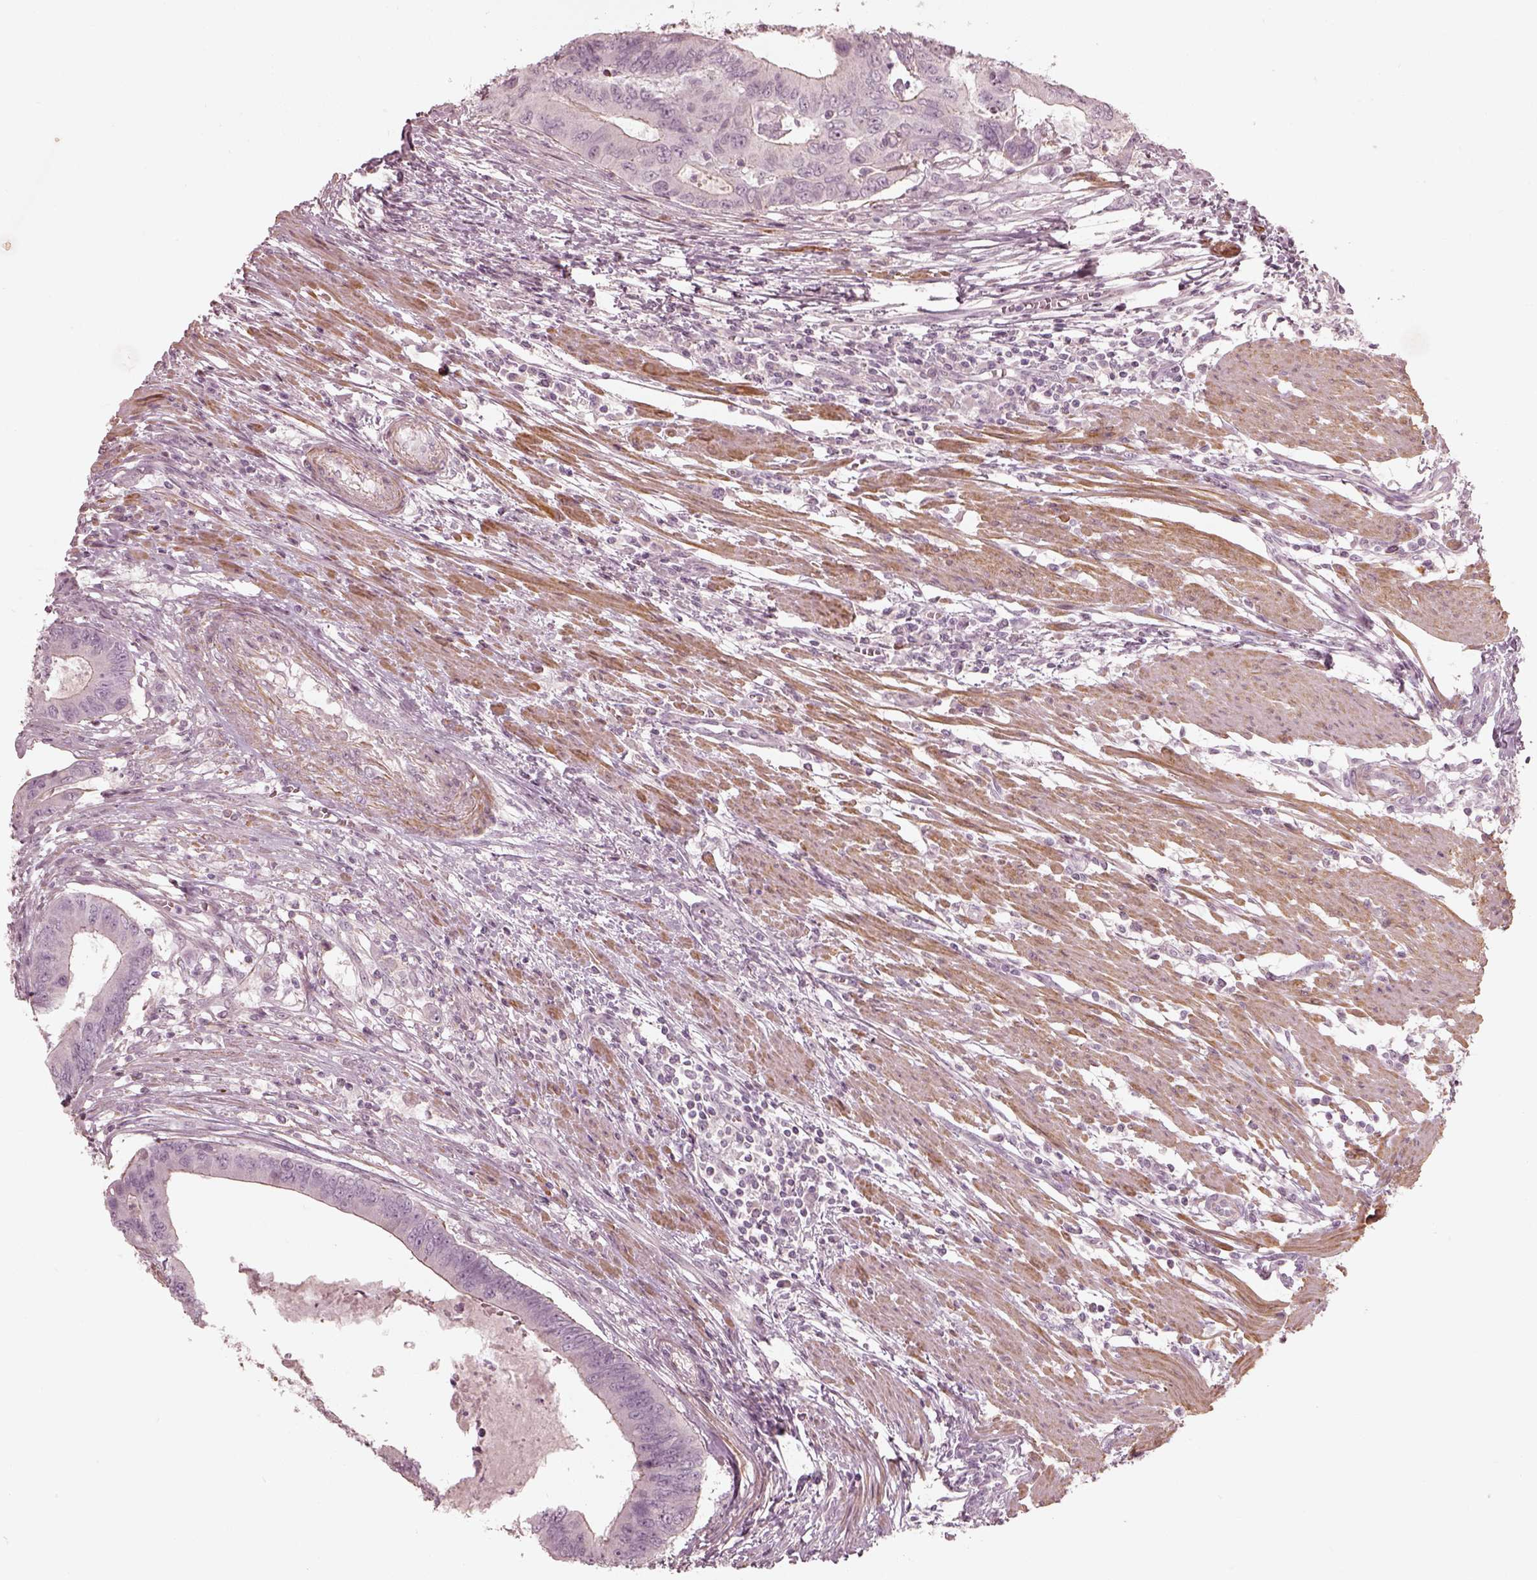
{"staining": {"intensity": "negative", "quantity": "none", "location": "none"}, "tissue": "colorectal cancer", "cell_type": "Tumor cells", "image_type": "cancer", "snomed": [{"axis": "morphology", "description": "Adenocarcinoma, NOS"}, {"axis": "topography", "description": "Colon"}], "caption": "A high-resolution histopathology image shows IHC staining of colorectal cancer (adenocarcinoma), which exhibits no significant expression in tumor cells.", "gene": "PRLHR", "patient": {"sex": "male", "age": 53}}